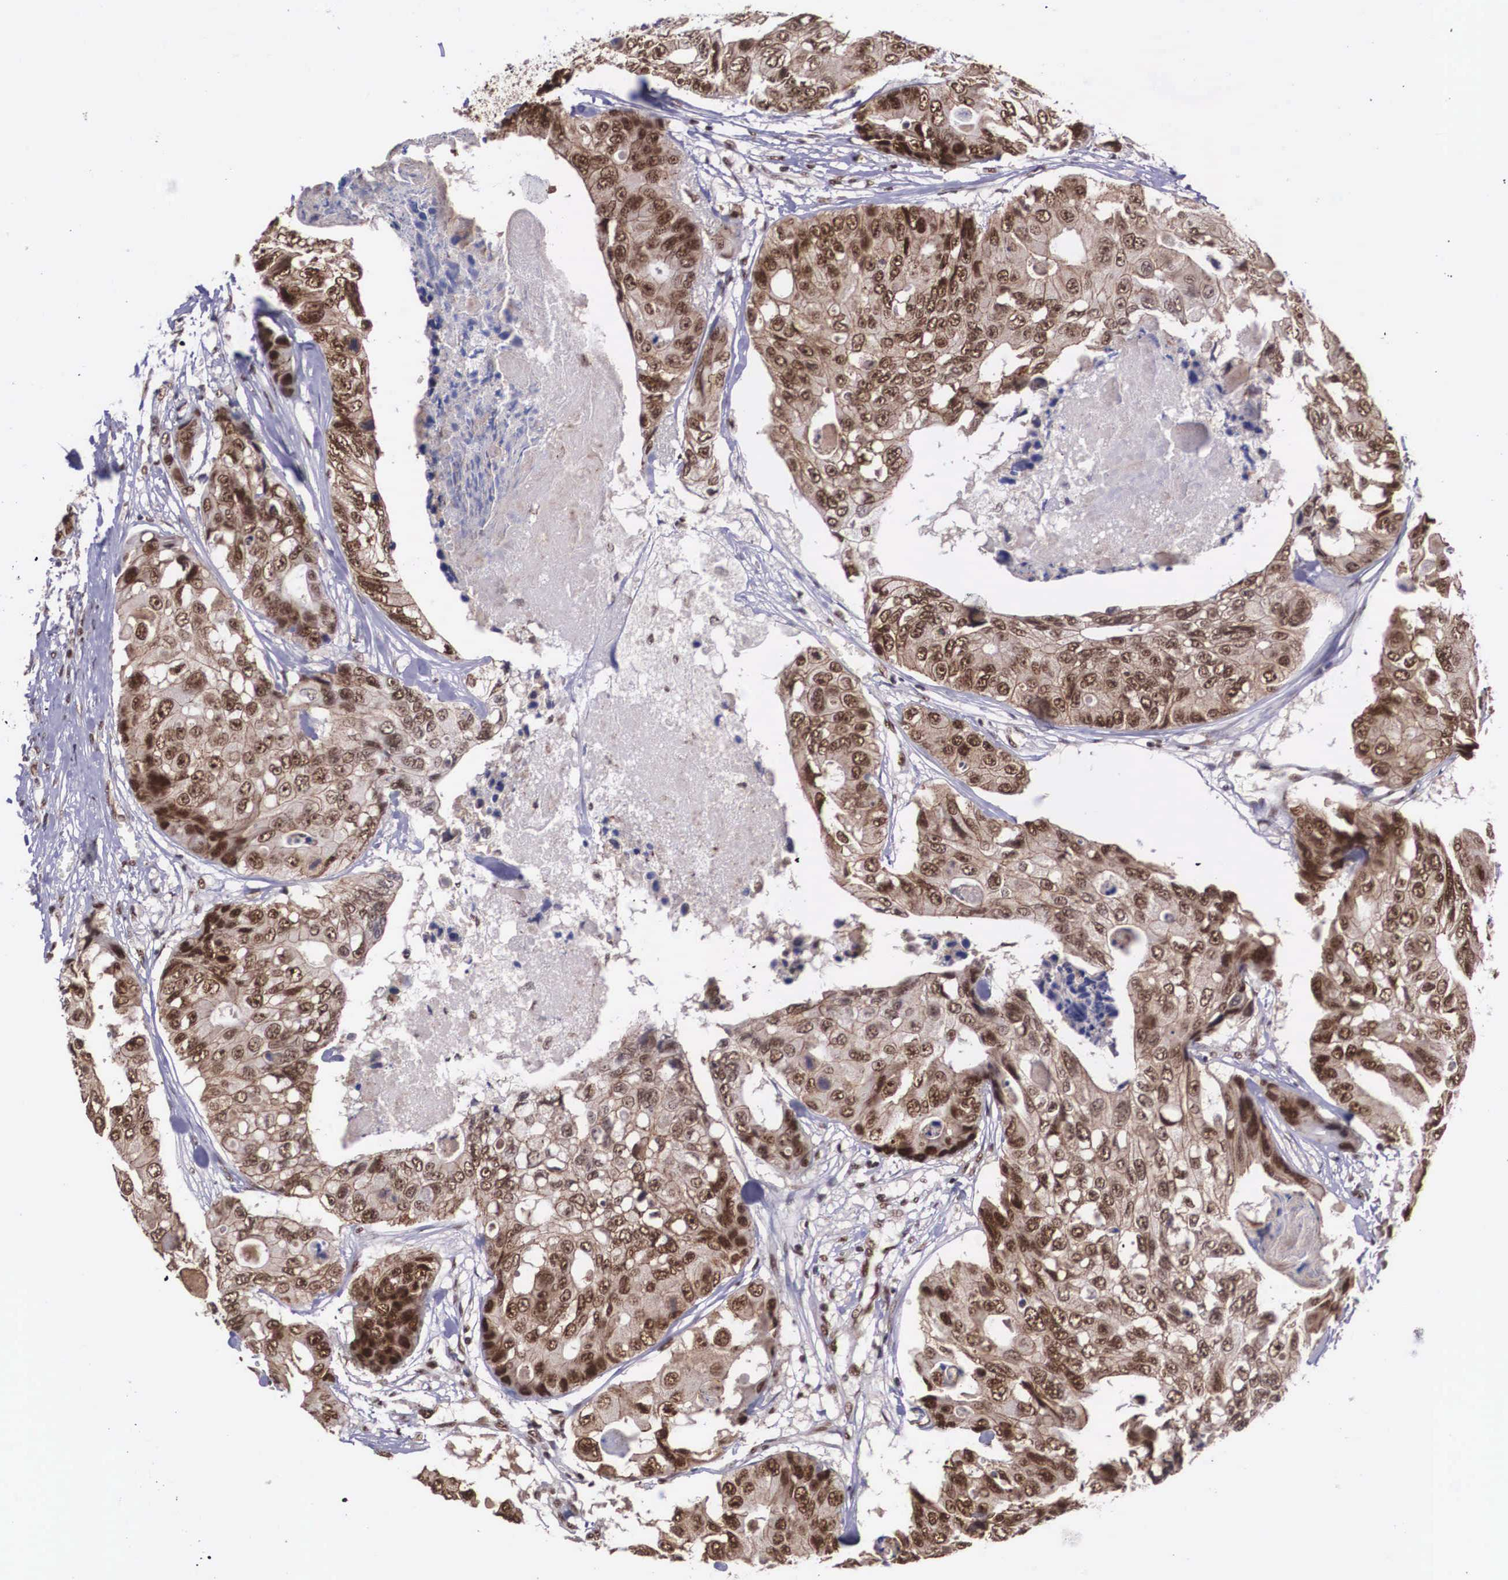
{"staining": {"intensity": "strong", "quantity": ">75%", "location": "cytoplasmic/membranous,nuclear"}, "tissue": "colorectal cancer", "cell_type": "Tumor cells", "image_type": "cancer", "snomed": [{"axis": "morphology", "description": "Adenocarcinoma, NOS"}, {"axis": "topography", "description": "Colon"}], "caption": "IHC histopathology image of human colorectal adenocarcinoma stained for a protein (brown), which exhibits high levels of strong cytoplasmic/membranous and nuclear positivity in approximately >75% of tumor cells.", "gene": "POLR2F", "patient": {"sex": "female", "age": 86}}